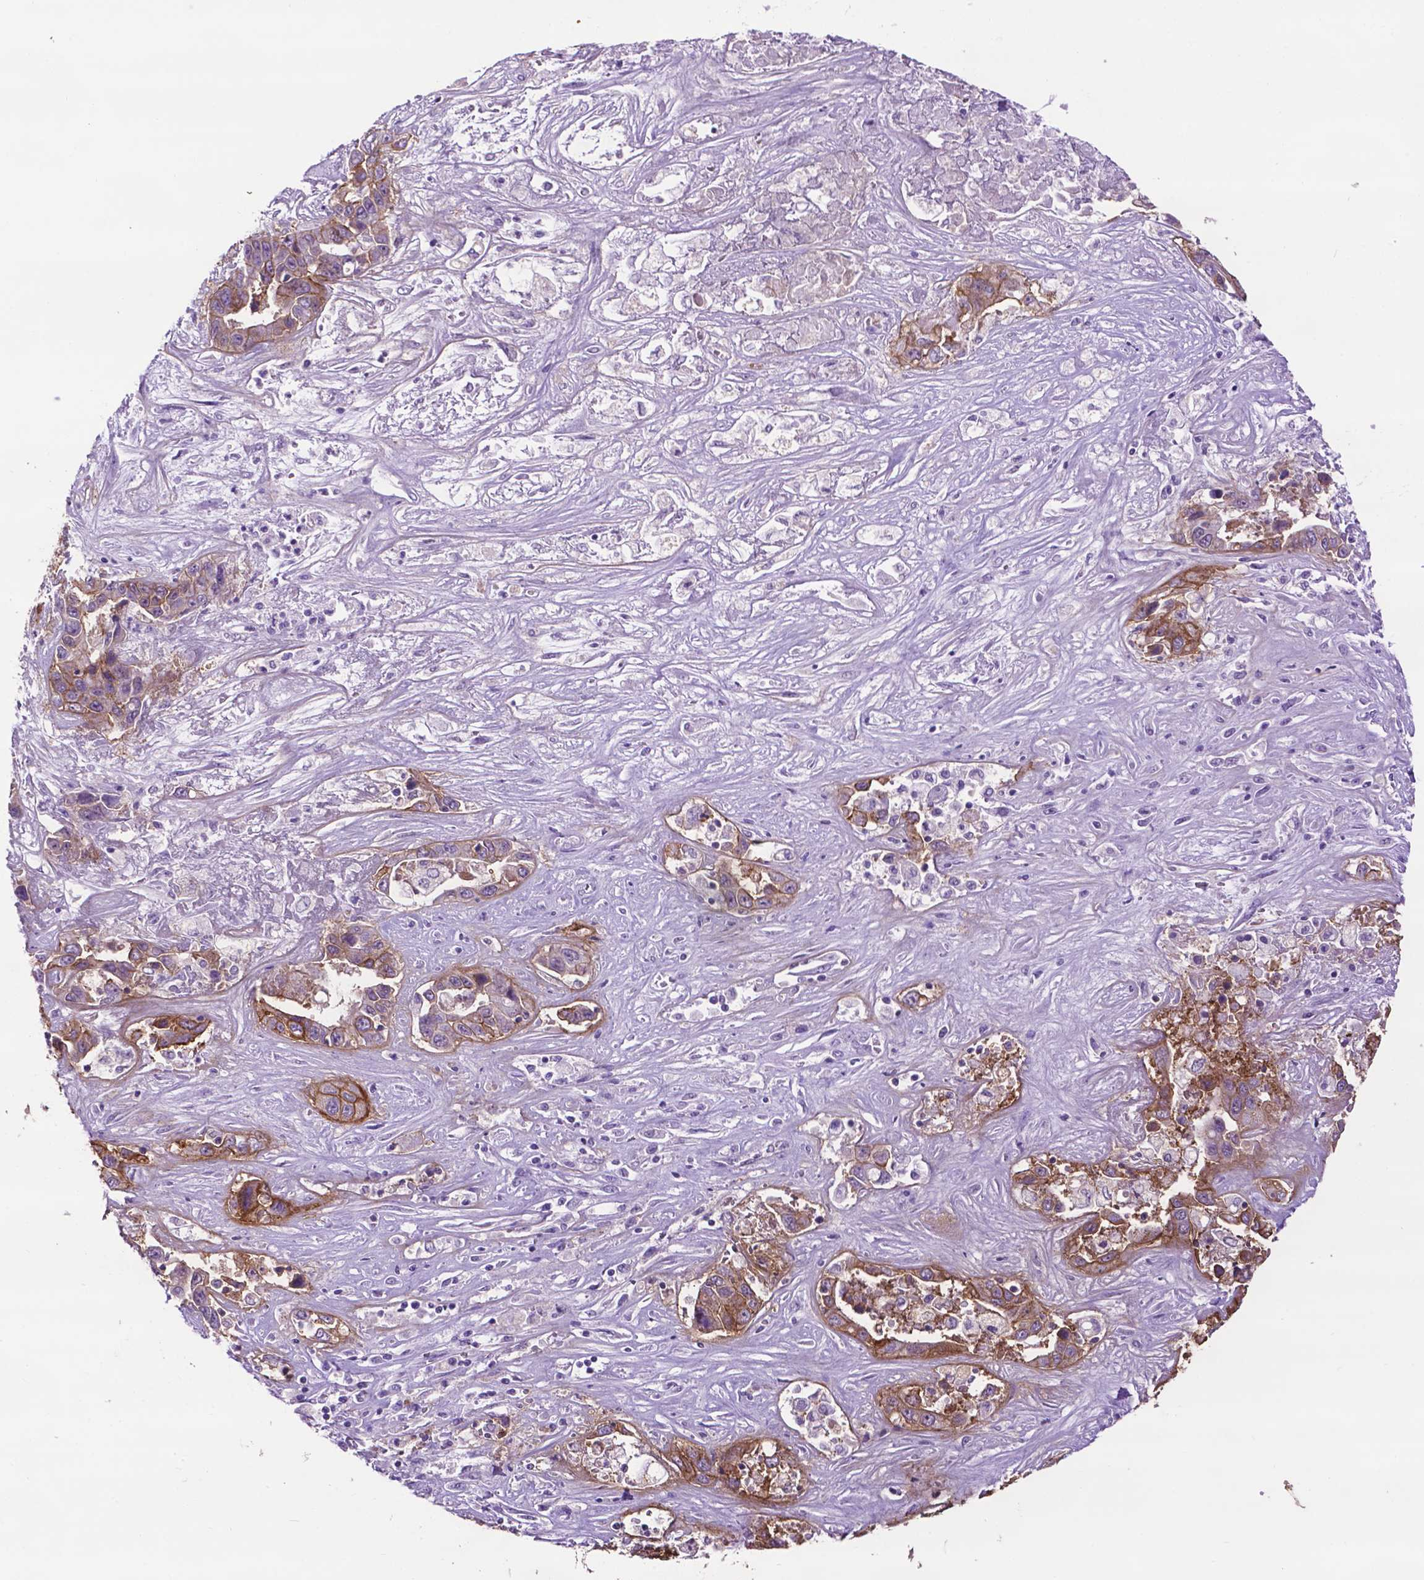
{"staining": {"intensity": "moderate", "quantity": "25%-75%", "location": "cytoplasmic/membranous"}, "tissue": "liver cancer", "cell_type": "Tumor cells", "image_type": "cancer", "snomed": [{"axis": "morphology", "description": "Cholangiocarcinoma"}, {"axis": "topography", "description": "Liver"}], "caption": "Moderate cytoplasmic/membranous positivity for a protein is seen in about 25%-75% of tumor cells of liver cancer using IHC.", "gene": "TACSTD2", "patient": {"sex": "female", "age": 52}}